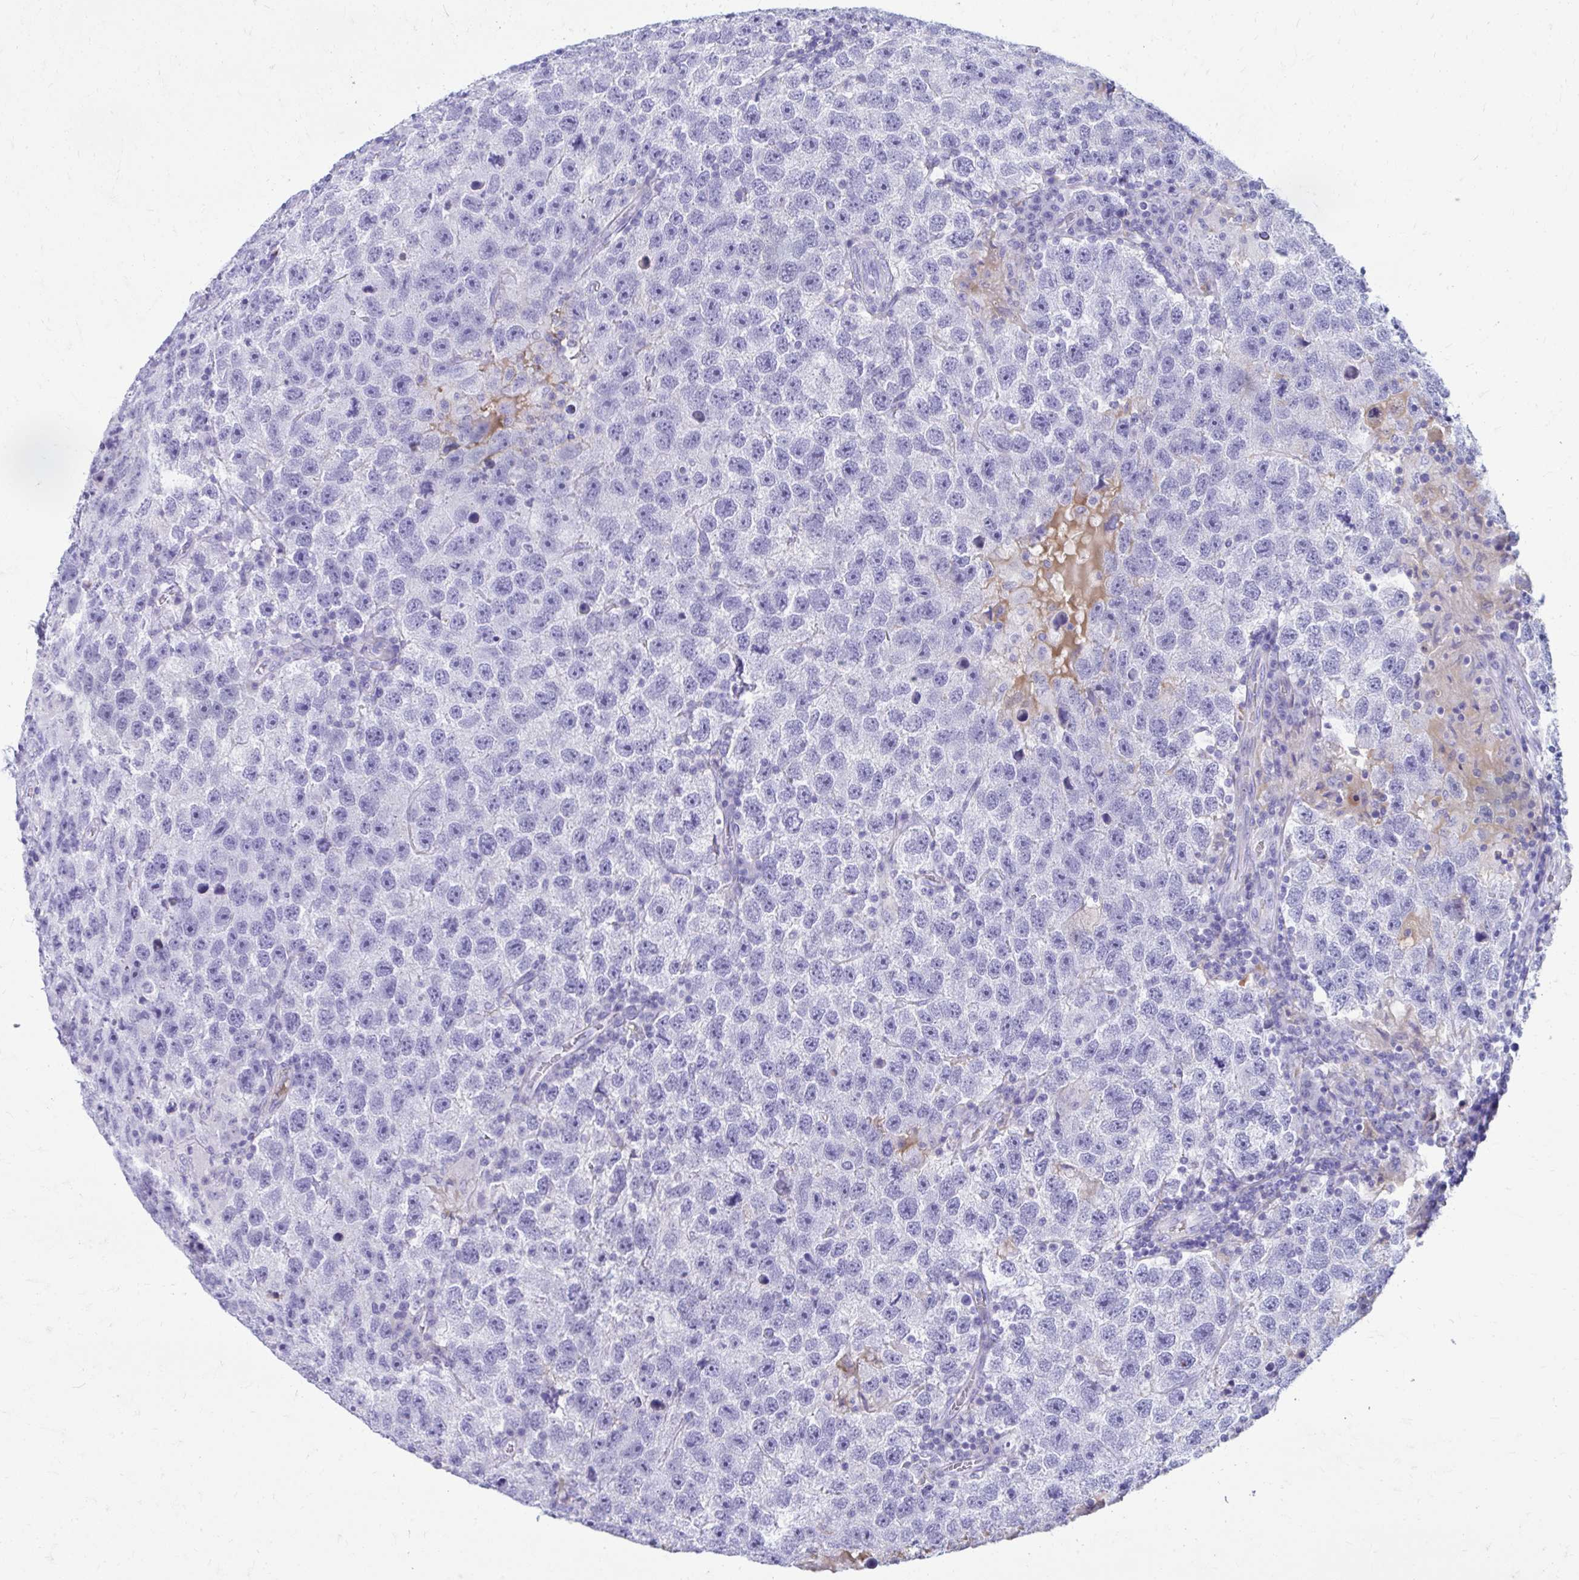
{"staining": {"intensity": "negative", "quantity": "none", "location": "none"}, "tissue": "testis cancer", "cell_type": "Tumor cells", "image_type": "cancer", "snomed": [{"axis": "morphology", "description": "Seminoma, NOS"}, {"axis": "topography", "description": "Testis"}], "caption": "Immunohistochemistry (IHC) of testis cancer demonstrates no positivity in tumor cells.", "gene": "SMIM9", "patient": {"sex": "male", "age": 26}}